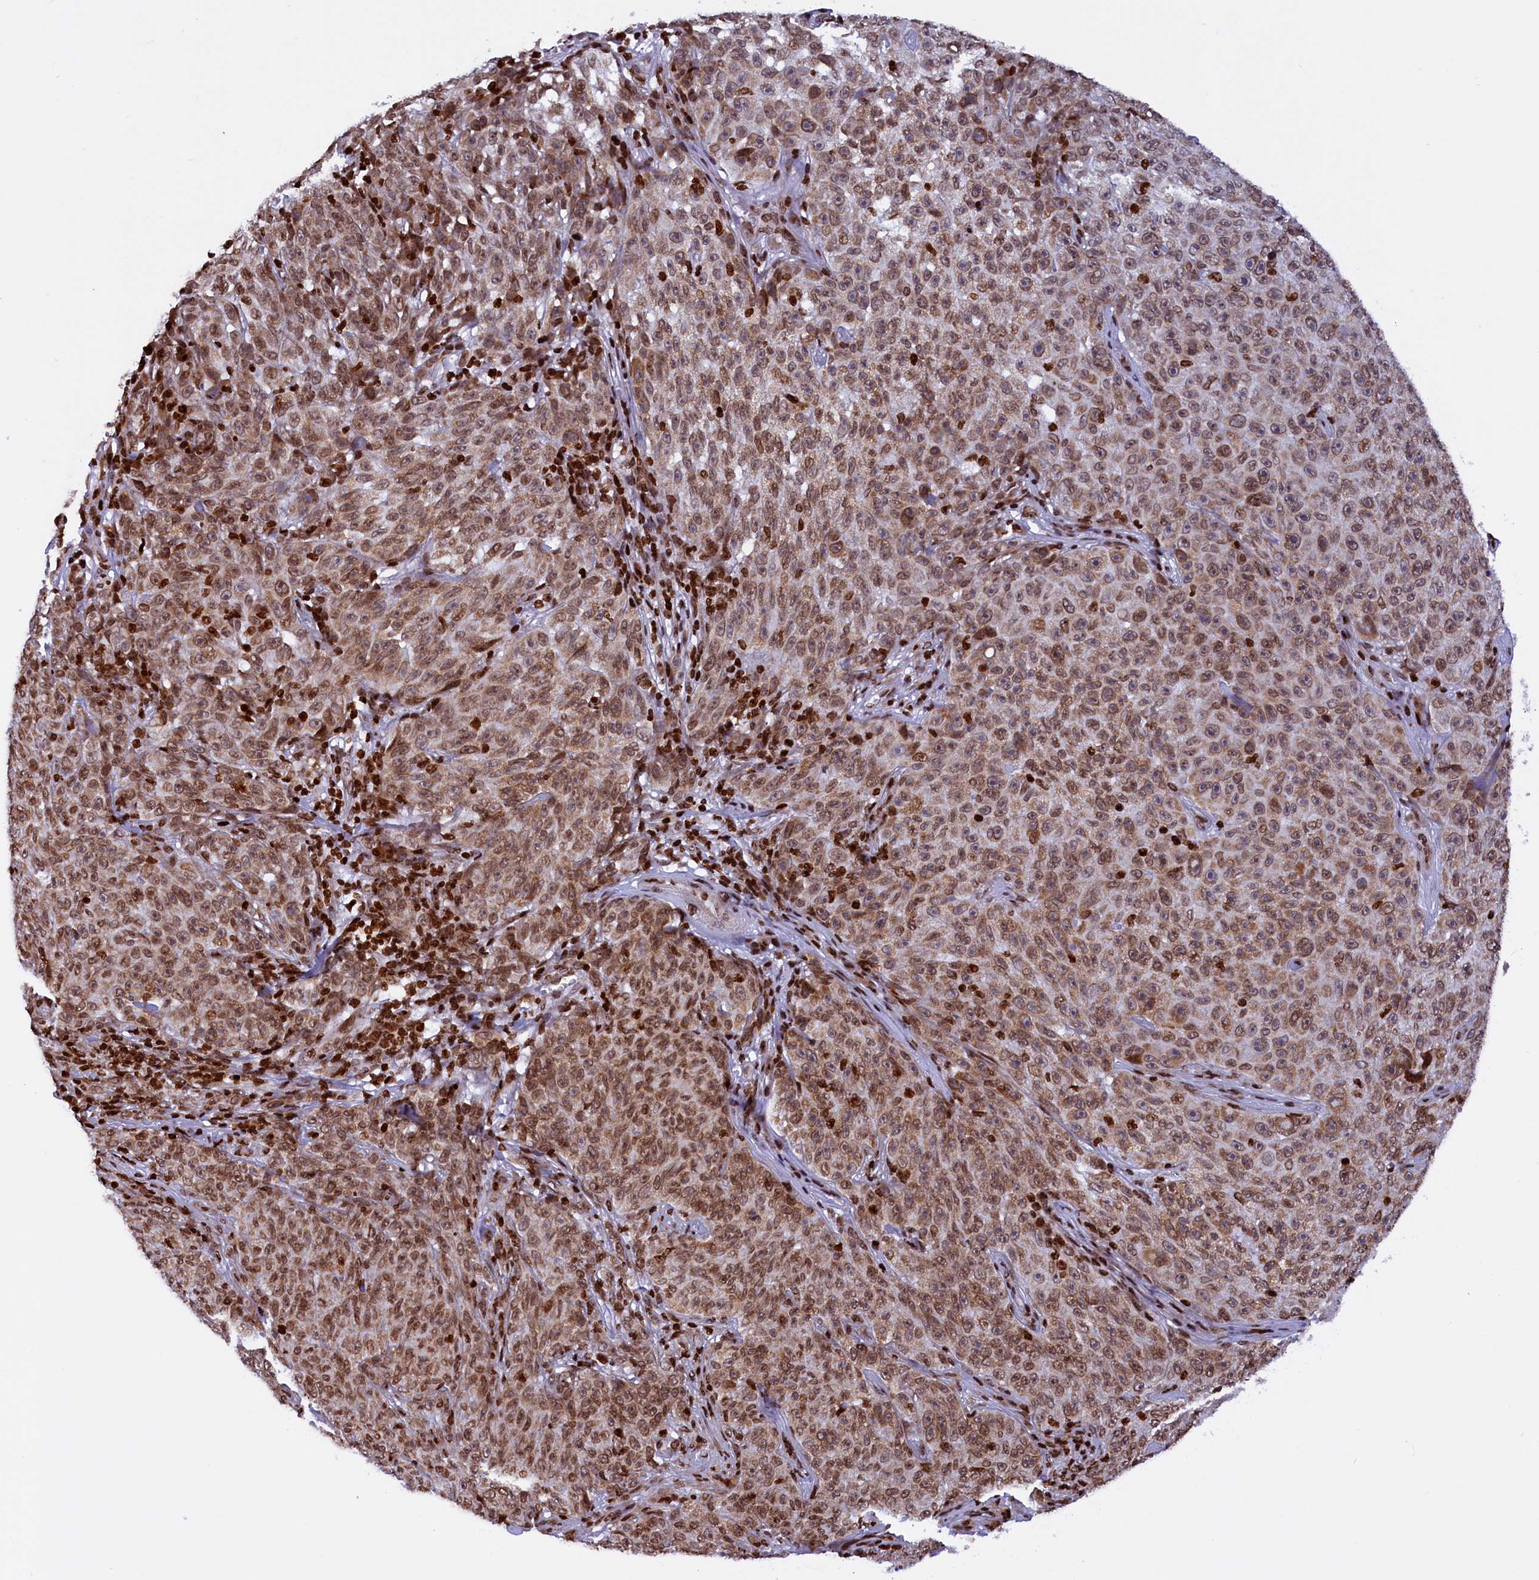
{"staining": {"intensity": "moderate", "quantity": "25%-75%", "location": "cytoplasmic/membranous,nuclear"}, "tissue": "melanoma", "cell_type": "Tumor cells", "image_type": "cancer", "snomed": [{"axis": "morphology", "description": "Malignant melanoma, NOS"}, {"axis": "topography", "description": "Skin"}], "caption": "Tumor cells show medium levels of moderate cytoplasmic/membranous and nuclear staining in approximately 25%-75% of cells in human malignant melanoma. The staining is performed using DAB (3,3'-diaminobenzidine) brown chromogen to label protein expression. The nuclei are counter-stained blue using hematoxylin.", "gene": "TIMM29", "patient": {"sex": "female", "age": 82}}